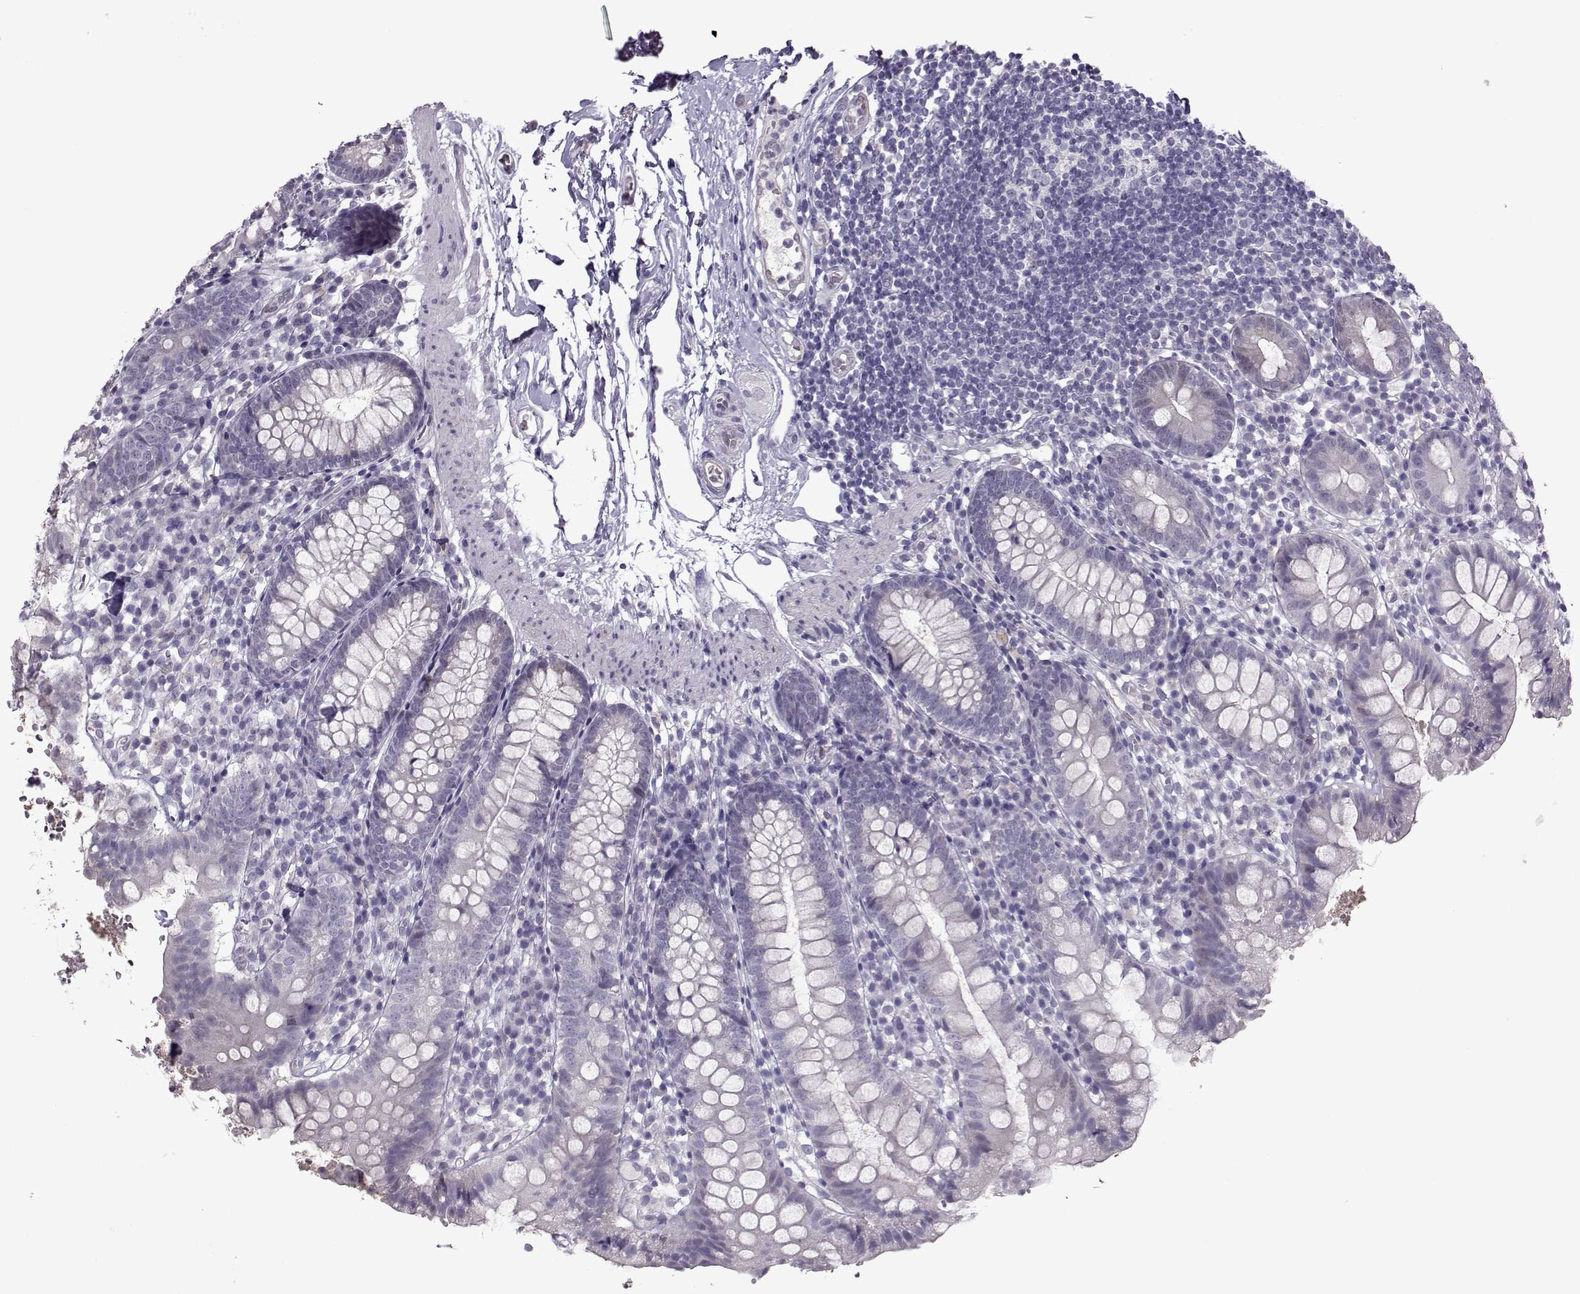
{"staining": {"intensity": "negative", "quantity": "none", "location": "none"}, "tissue": "small intestine", "cell_type": "Glandular cells", "image_type": "normal", "snomed": [{"axis": "morphology", "description": "Normal tissue, NOS"}, {"axis": "topography", "description": "Small intestine"}], "caption": "This is an immunohistochemistry photomicrograph of unremarkable human small intestine. There is no positivity in glandular cells.", "gene": "ASRGL1", "patient": {"sex": "female", "age": 90}}